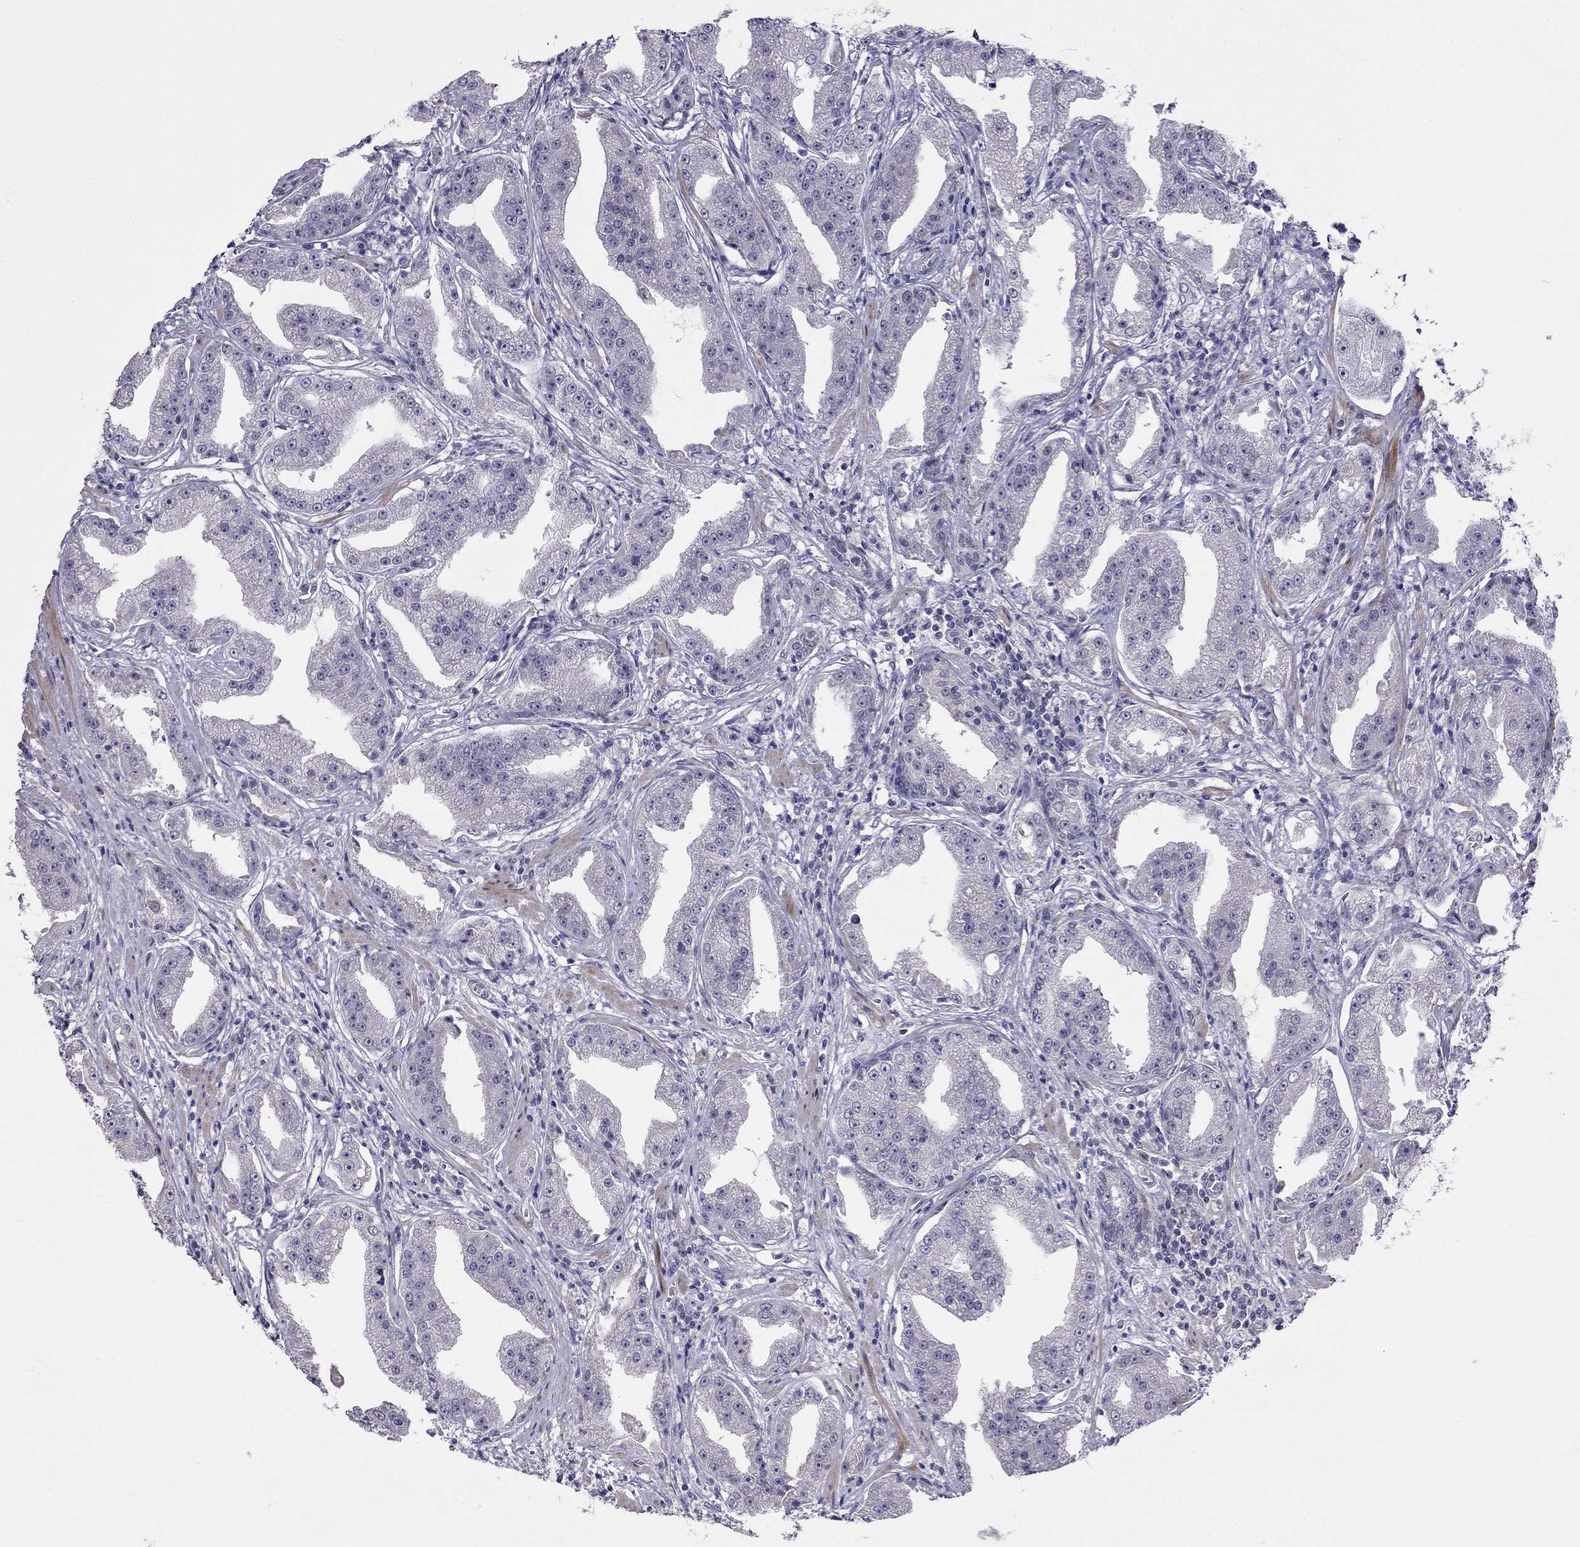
{"staining": {"intensity": "negative", "quantity": "none", "location": "none"}, "tissue": "prostate cancer", "cell_type": "Tumor cells", "image_type": "cancer", "snomed": [{"axis": "morphology", "description": "Adenocarcinoma, Low grade"}, {"axis": "topography", "description": "Prostate"}], "caption": "Micrograph shows no protein staining in tumor cells of adenocarcinoma (low-grade) (prostate) tissue.", "gene": "LRRC39", "patient": {"sex": "male", "age": 62}}